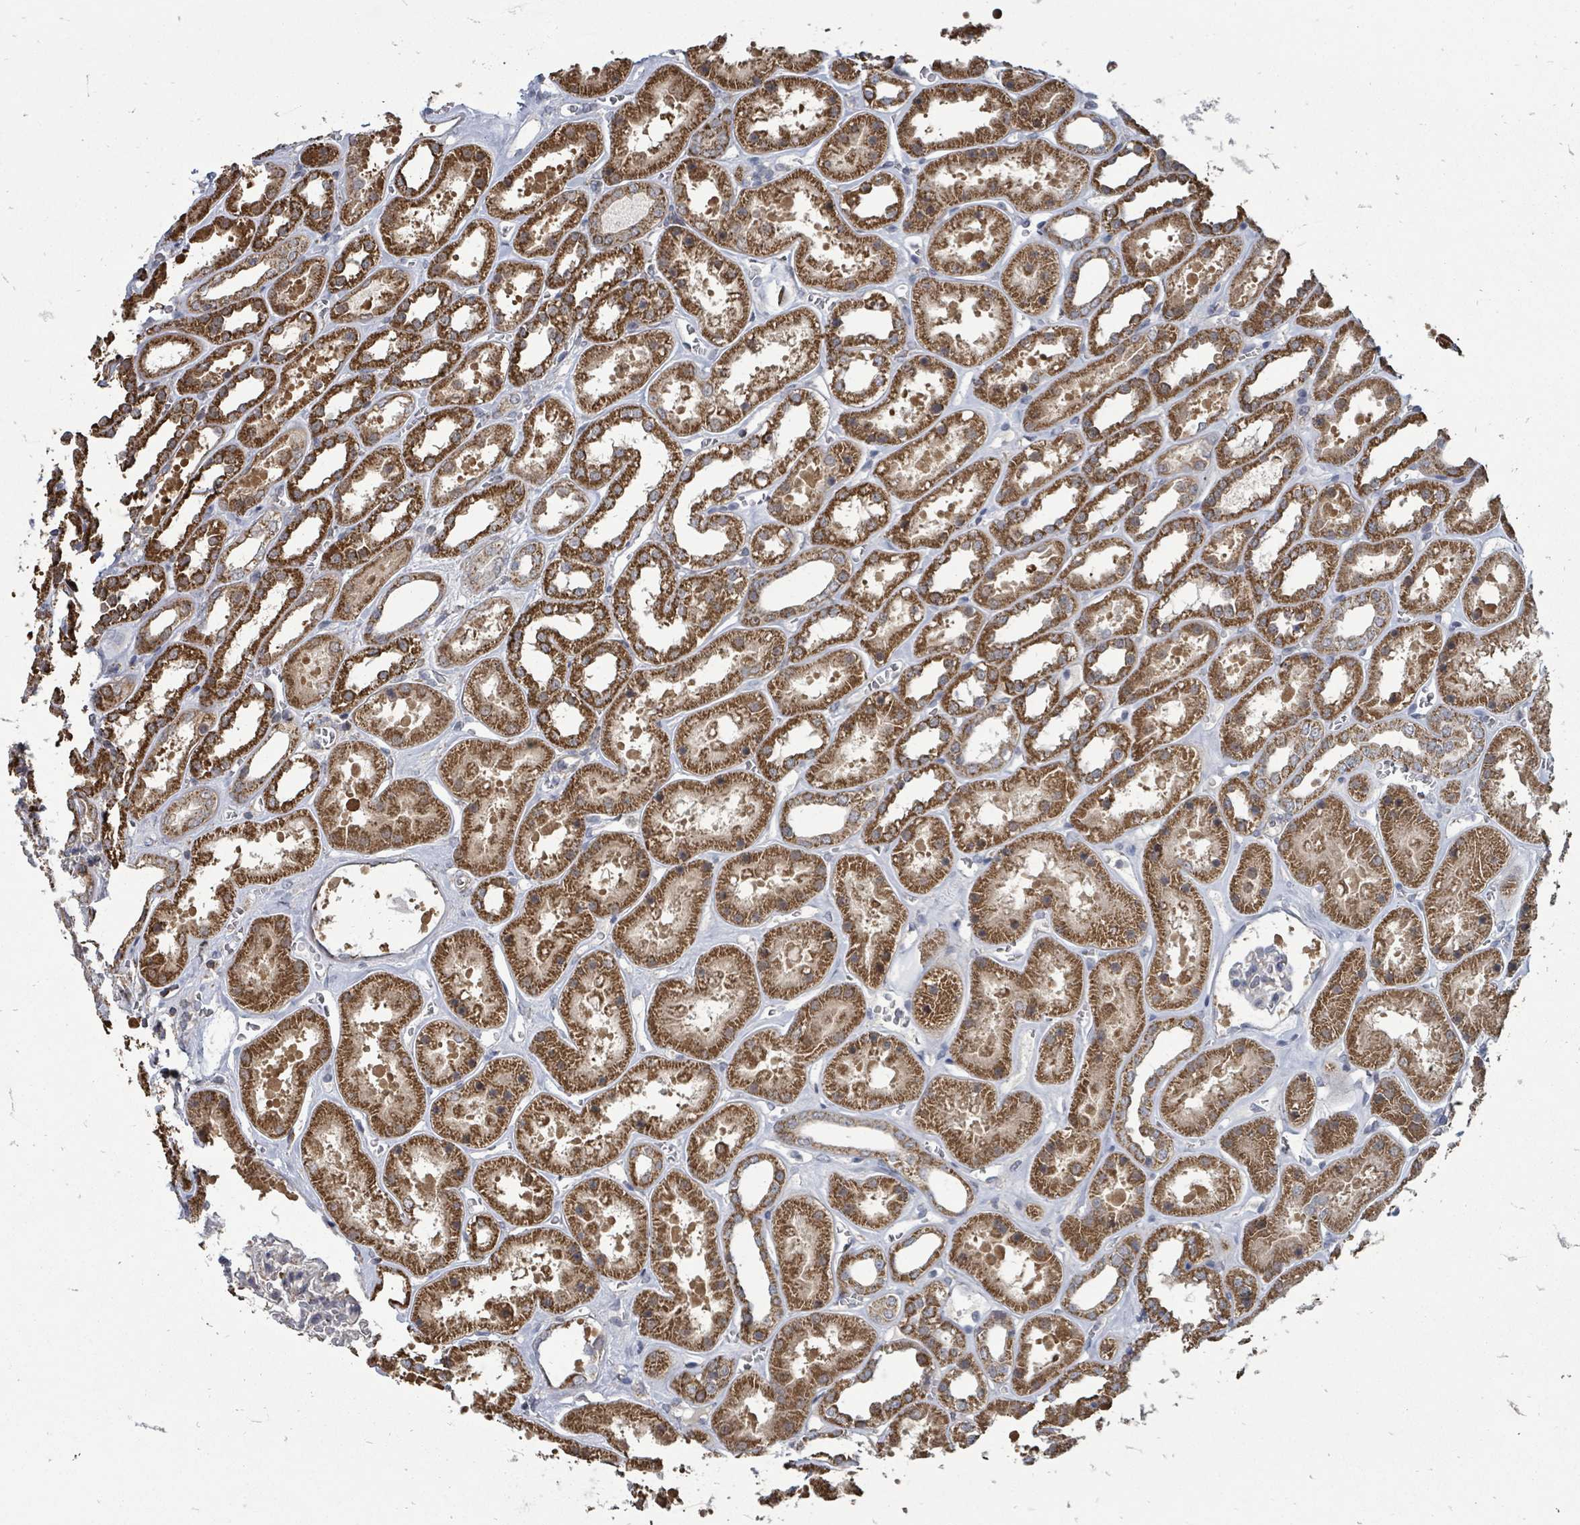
{"staining": {"intensity": "negative", "quantity": "none", "location": "none"}, "tissue": "kidney", "cell_type": "Cells in glomeruli", "image_type": "normal", "snomed": [{"axis": "morphology", "description": "Normal tissue, NOS"}, {"axis": "topography", "description": "Kidney"}], "caption": "This is an immunohistochemistry micrograph of unremarkable kidney. There is no staining in cells in glomeruli.", "gene": "MAGOHB", "patient": {"sex": "female", "age": 41}}